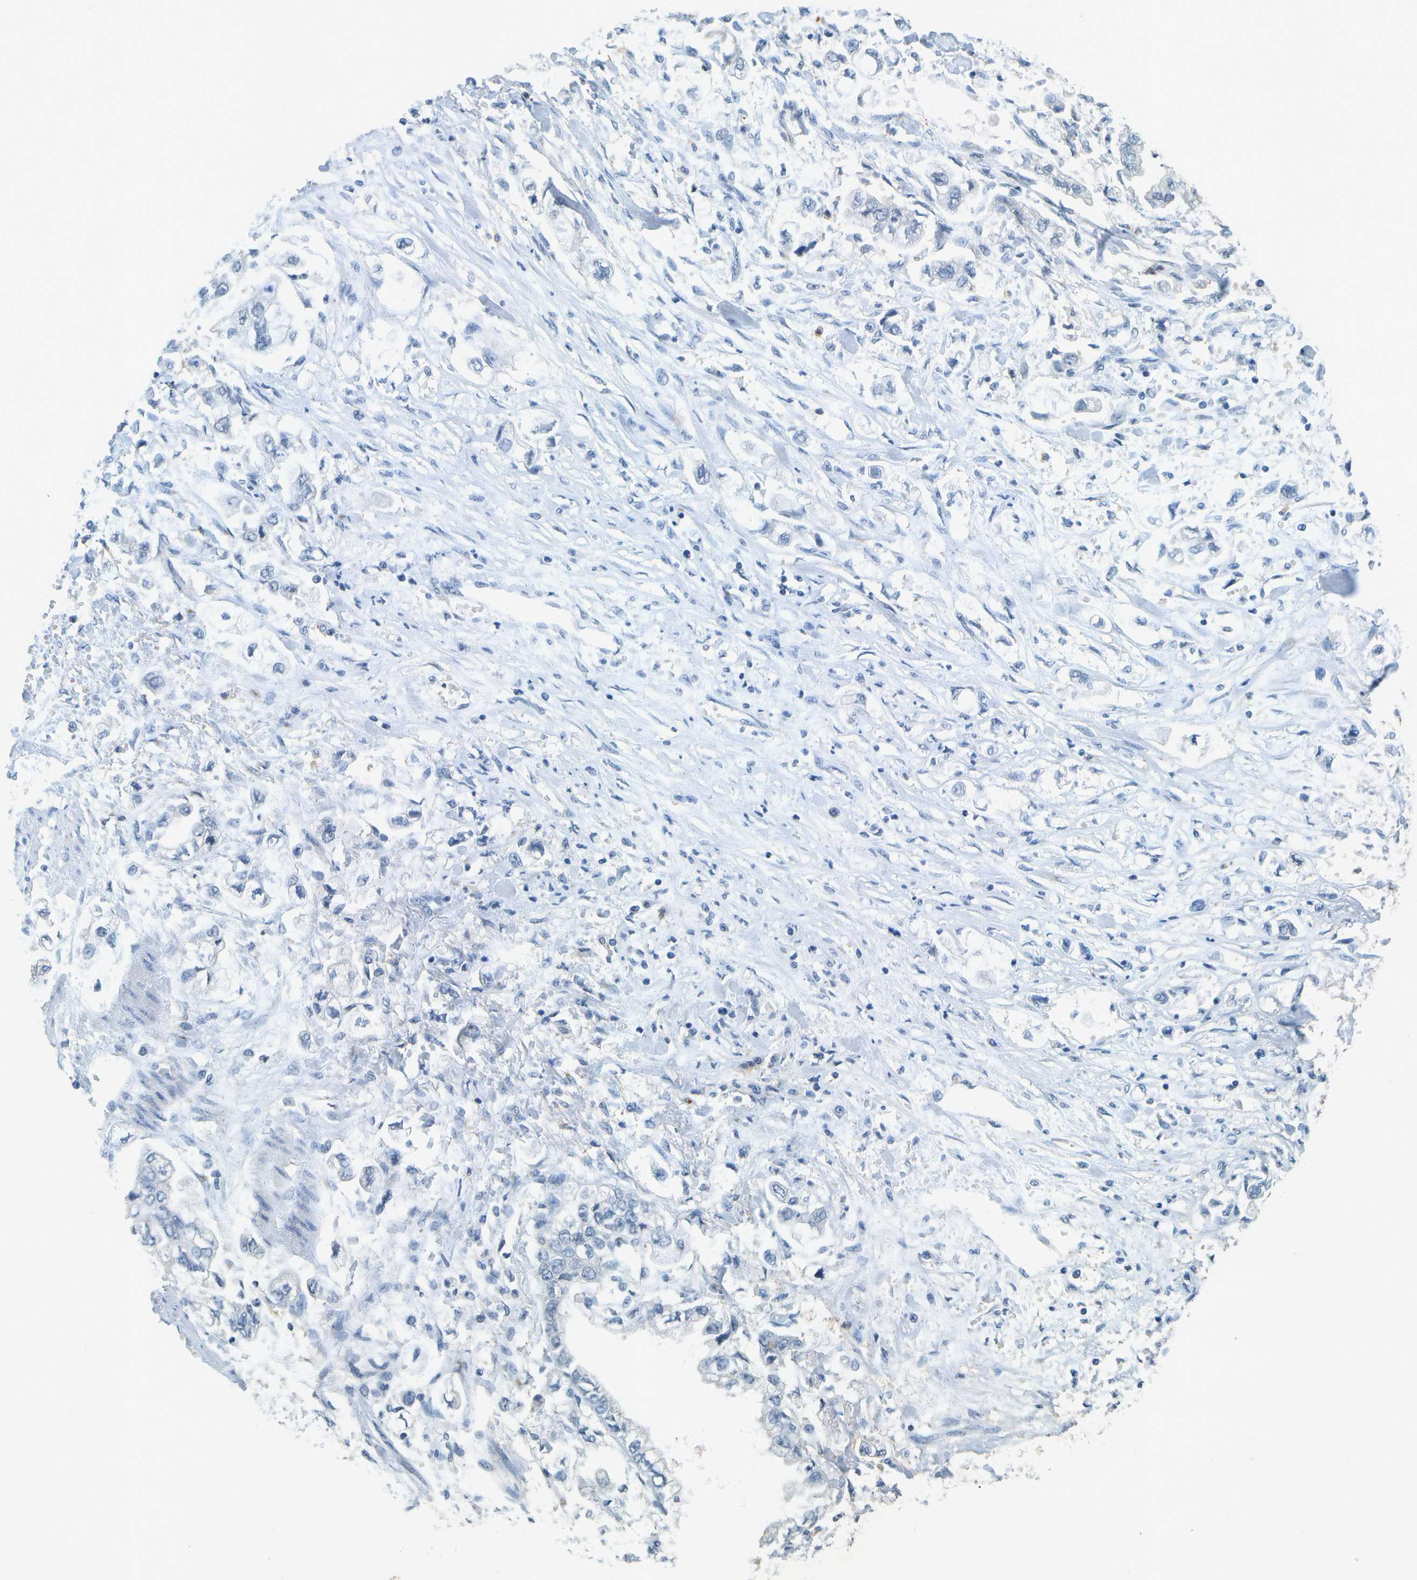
{"staining": {"intensity": "negative", "quantity": "none", "location": "none"}, "tissue": "stomach cancer", "cell_type": "Tumor cells", "image_type": "cancer", "snomed": [{"axis": "morphology", "description": "Normal tissue, NOS"}, {"axis": "morphology", "description": "Adenocarcinoma, NOS"}, {"axis": "topography", "description": "Stomach"}], "caption": "IHC micrograph of neoplastic tissue: stomach cancer stained with DAB displays no significant protein expression in tumor cells.", "gene": "RASGRP2", "patient": {"sex": "male", "age": 62}}